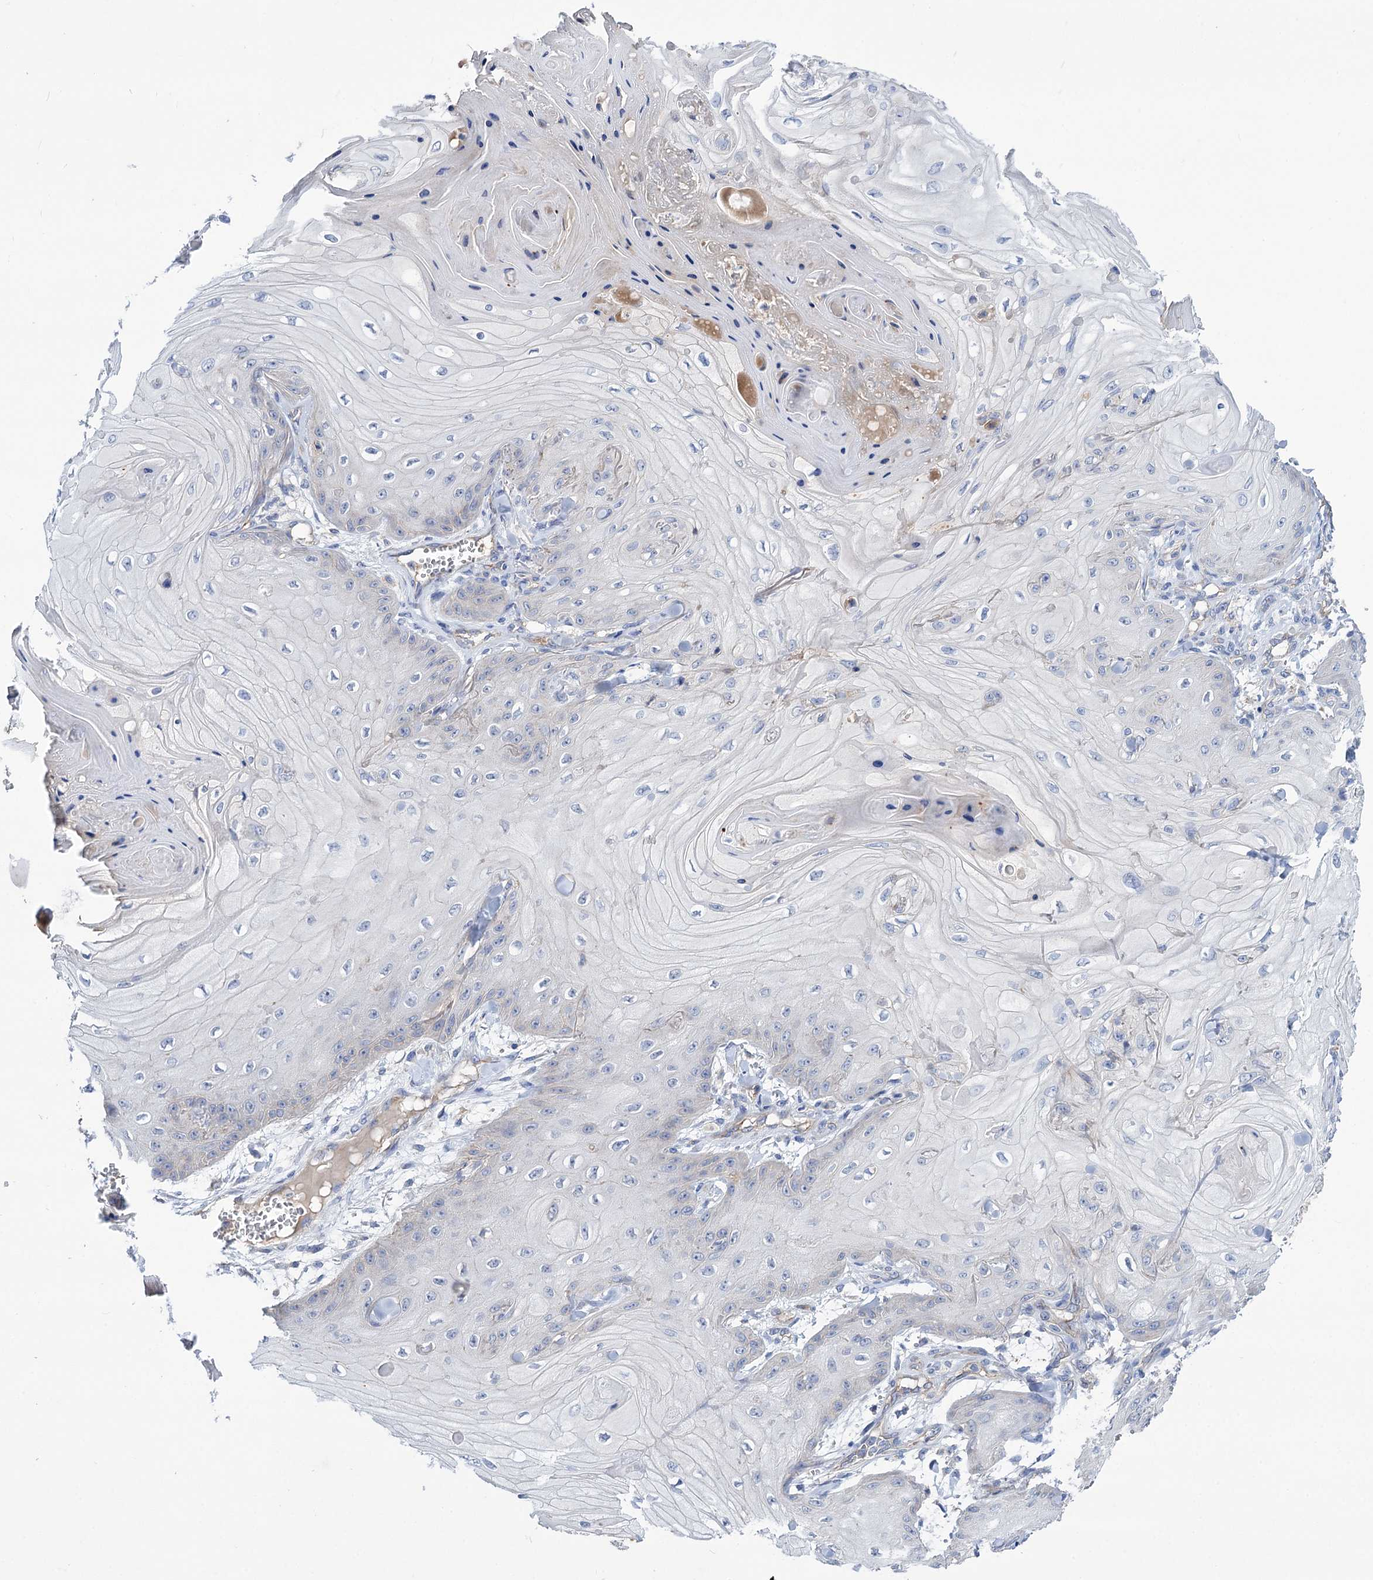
{"staining": {"intensity": "negative", "quantity": "none", "location": "none"}, "tissue": "skin cancer", "cell_type": "Tumor cells", "image_type": "cancer", "snomed": [{"axis": "morphology", "description": "Squamous cell carcinoma, NOS"}, {"axis": "topography", "description": "Skin"}], "caption": "An immunohistochemistry micrograph of skin squamous cell carcinoma is shown. There is no staining in tumor cells of skin squamous cell carcinoma.", "gene": "NUDCD2", "patient": {"sex": "male", "age": 74}}